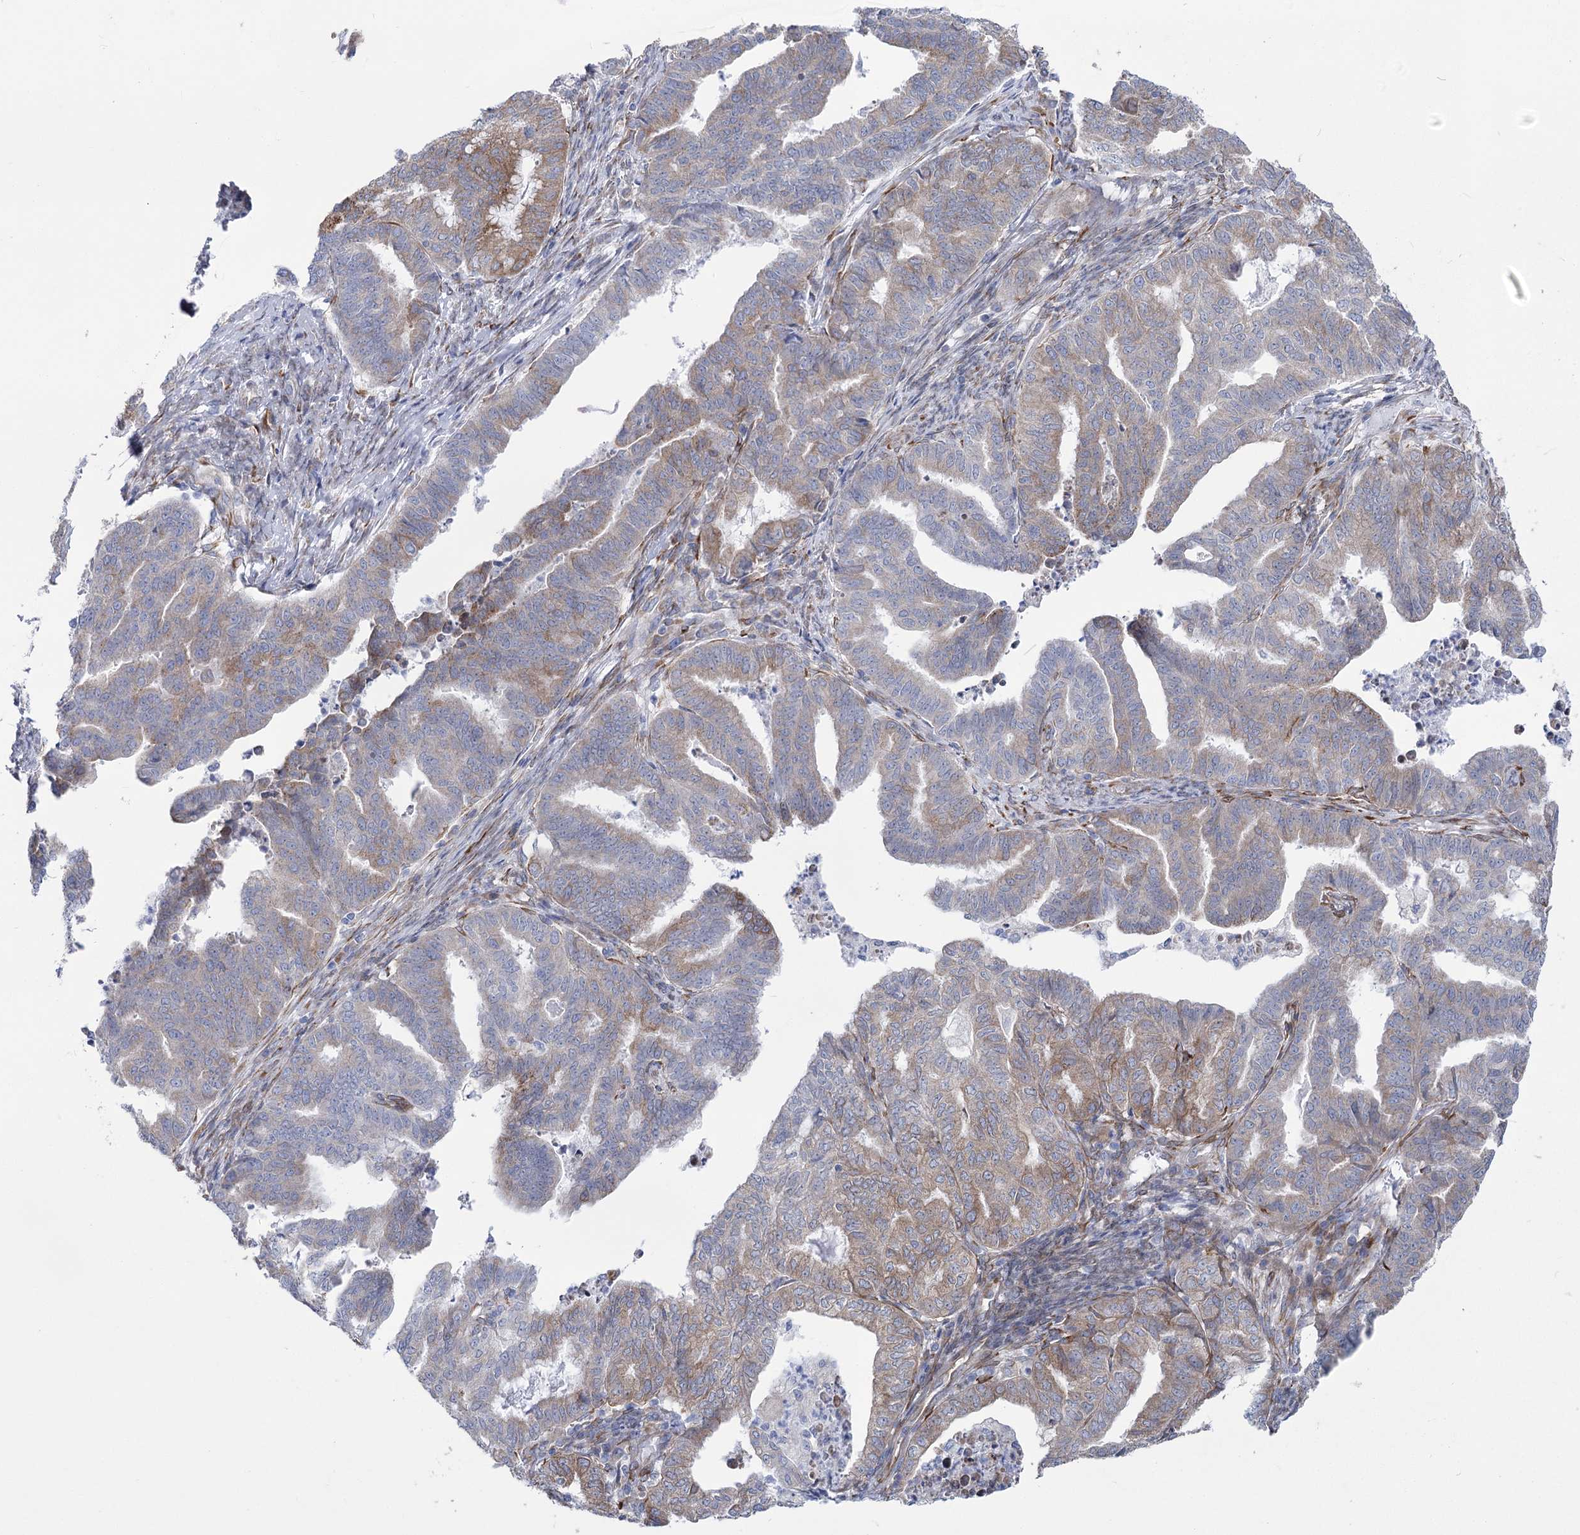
{"staining": {"intensity": "moderate", "quantity": "<25%", "location": "cytoplasmic/membranous"}, "tissue": "endometrial cancer", "cell_type": "Tumor cells", "image_type": "cancer", "snomed": [{"axis": "morphology", "description": "Adenocarcinoma, NOS"}, {"axis": "topography", "description": "Endometrium"}], "caption": "Moderate cytoplasmic/membranous positivity for a protein is identified in approximately <25% of tumor cells of endometrial cancer using IHC.", "gene": "YTHDC2", "patient": {"sex": "female", "age": 79}}